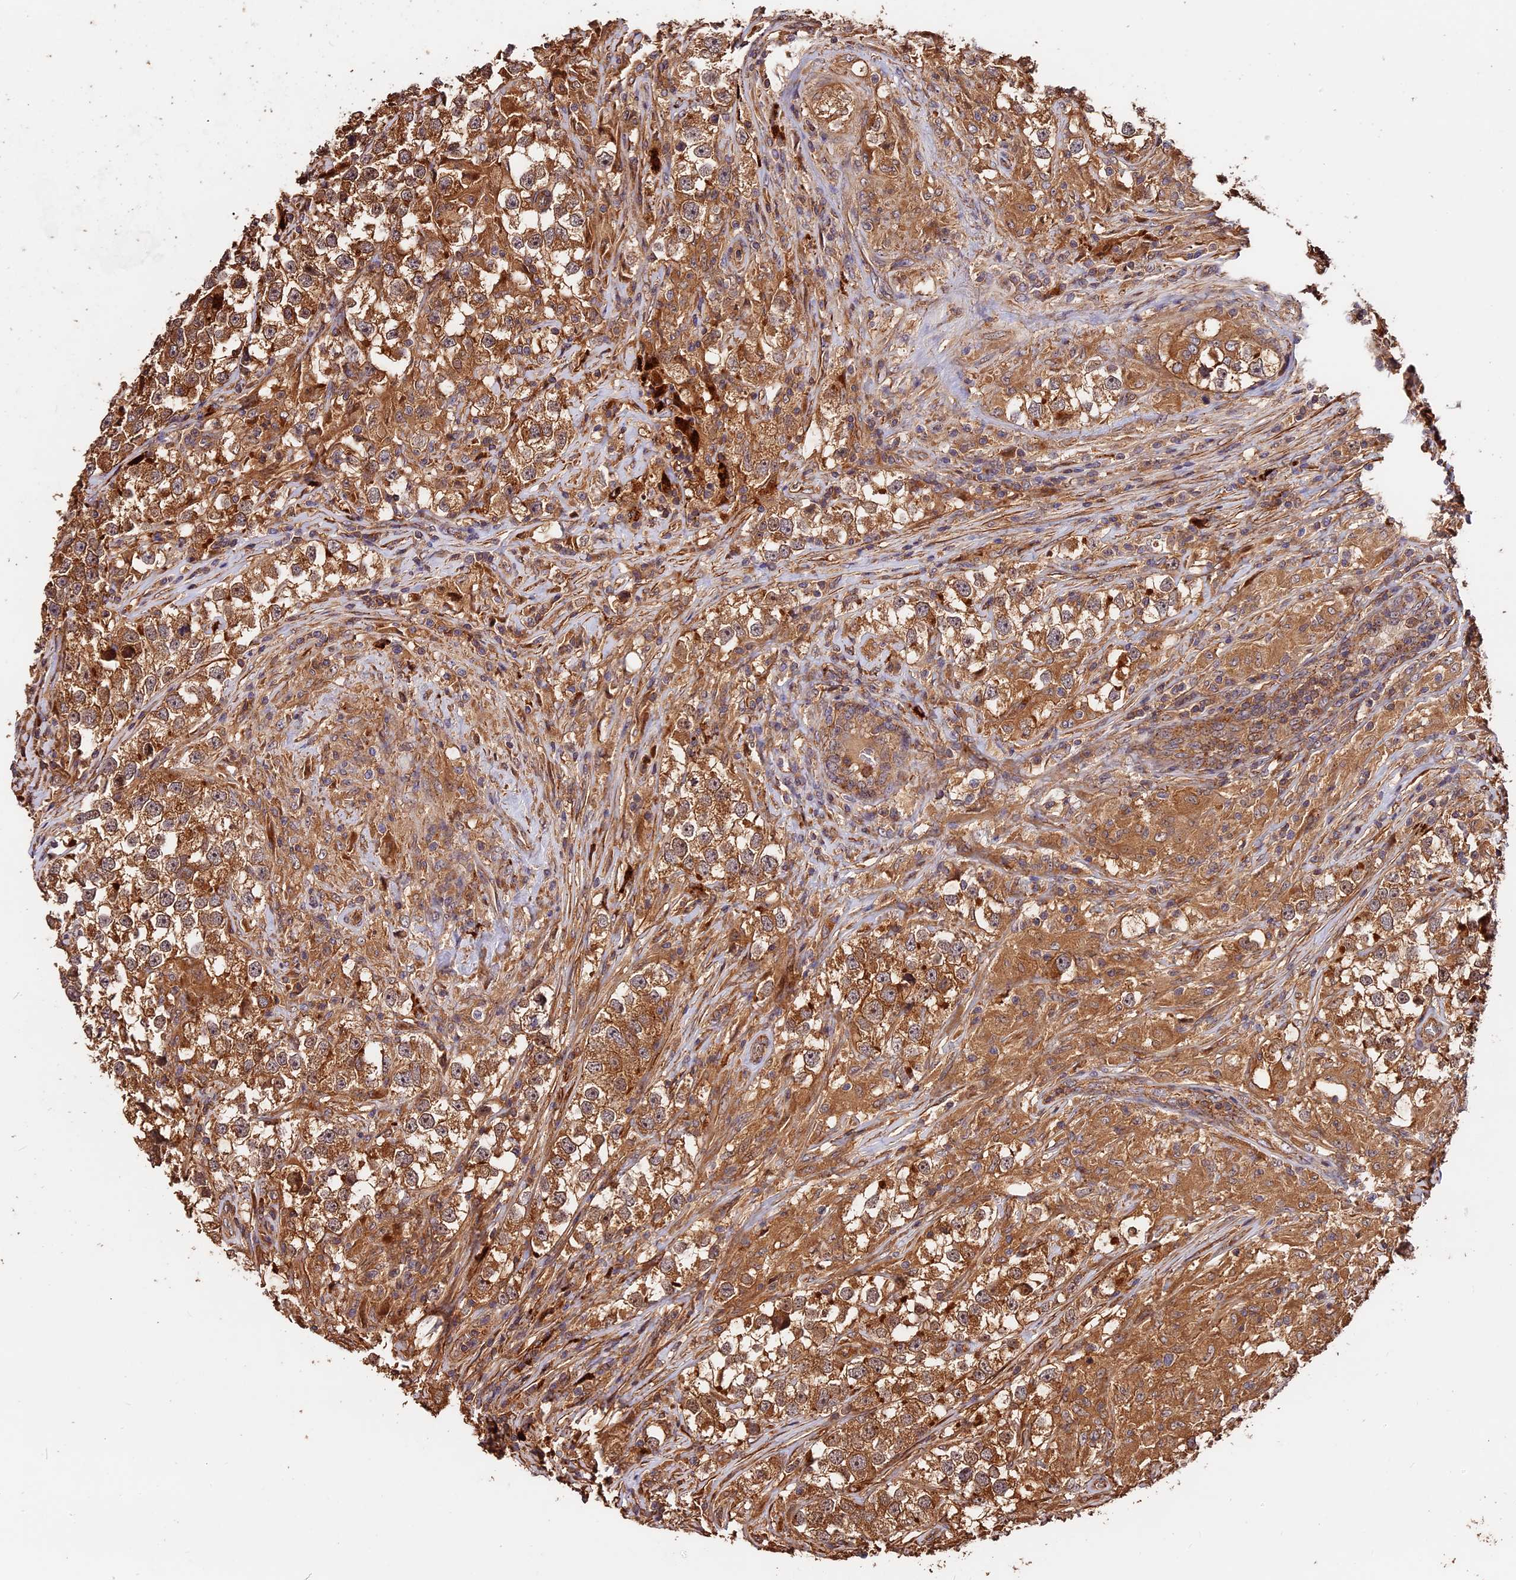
{"staining": {"intensity": "moderate", "quantity": ">75%", "location": "cytoplasmic/membranous"}, "tissue": "testis cancer", "cell_type": "Tumor cells", "image_type": "cancer", "snomed": [{"axis": "morphology", "description": "Seminoma, NOS"}, {"axis": "topography", "description": "Testis"}], "caption": "There is medium levels of moderate cytoplasmic/membranous staining in tumor cells of testis seminoma, as demonstrated by immunohistochemical staining (brown color).", "gene": "MMP15", "patient": {"sex": "male", "age": 46}}